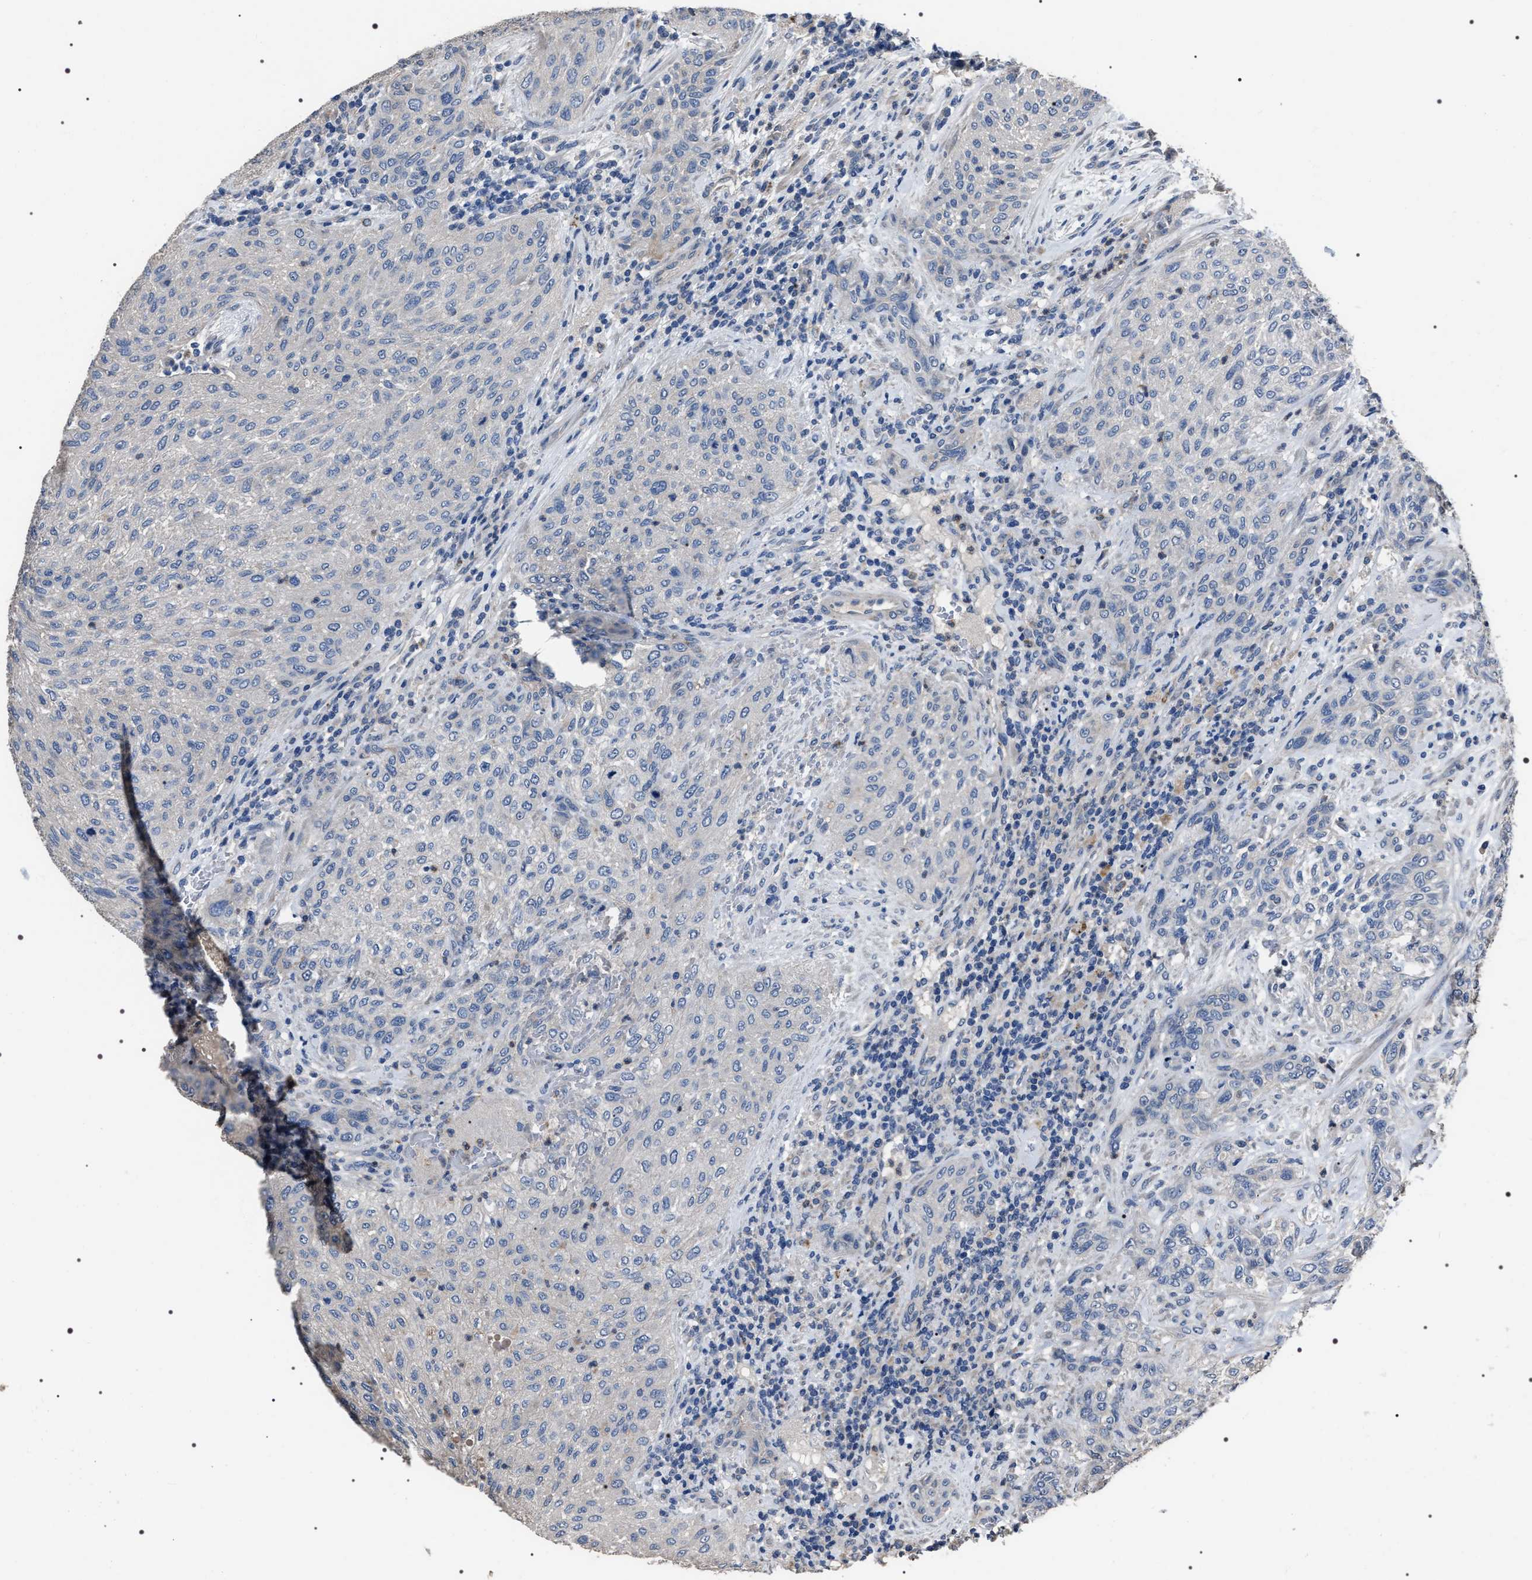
{"staining": {"intensity": "negative", "quantity": "none", "location": "none"}, "tissue": "urothelial cancer", "cell_type": "Tumor cells", "image_type": "cancer", "snomed": [{"axis": "morphology", "description": "Urothelial carcinoma, Low grade"}, {"axis": "morphology", "description": "Urothelial carcinoma, High grade"}, {"axis": "topography", "description": "Urinary bladder"}], "caption": "The image displays no staining of tumor cells in urothelial cancer.", "gene": "TRIM54", "patient": {"sex": "male", "age": 35}}